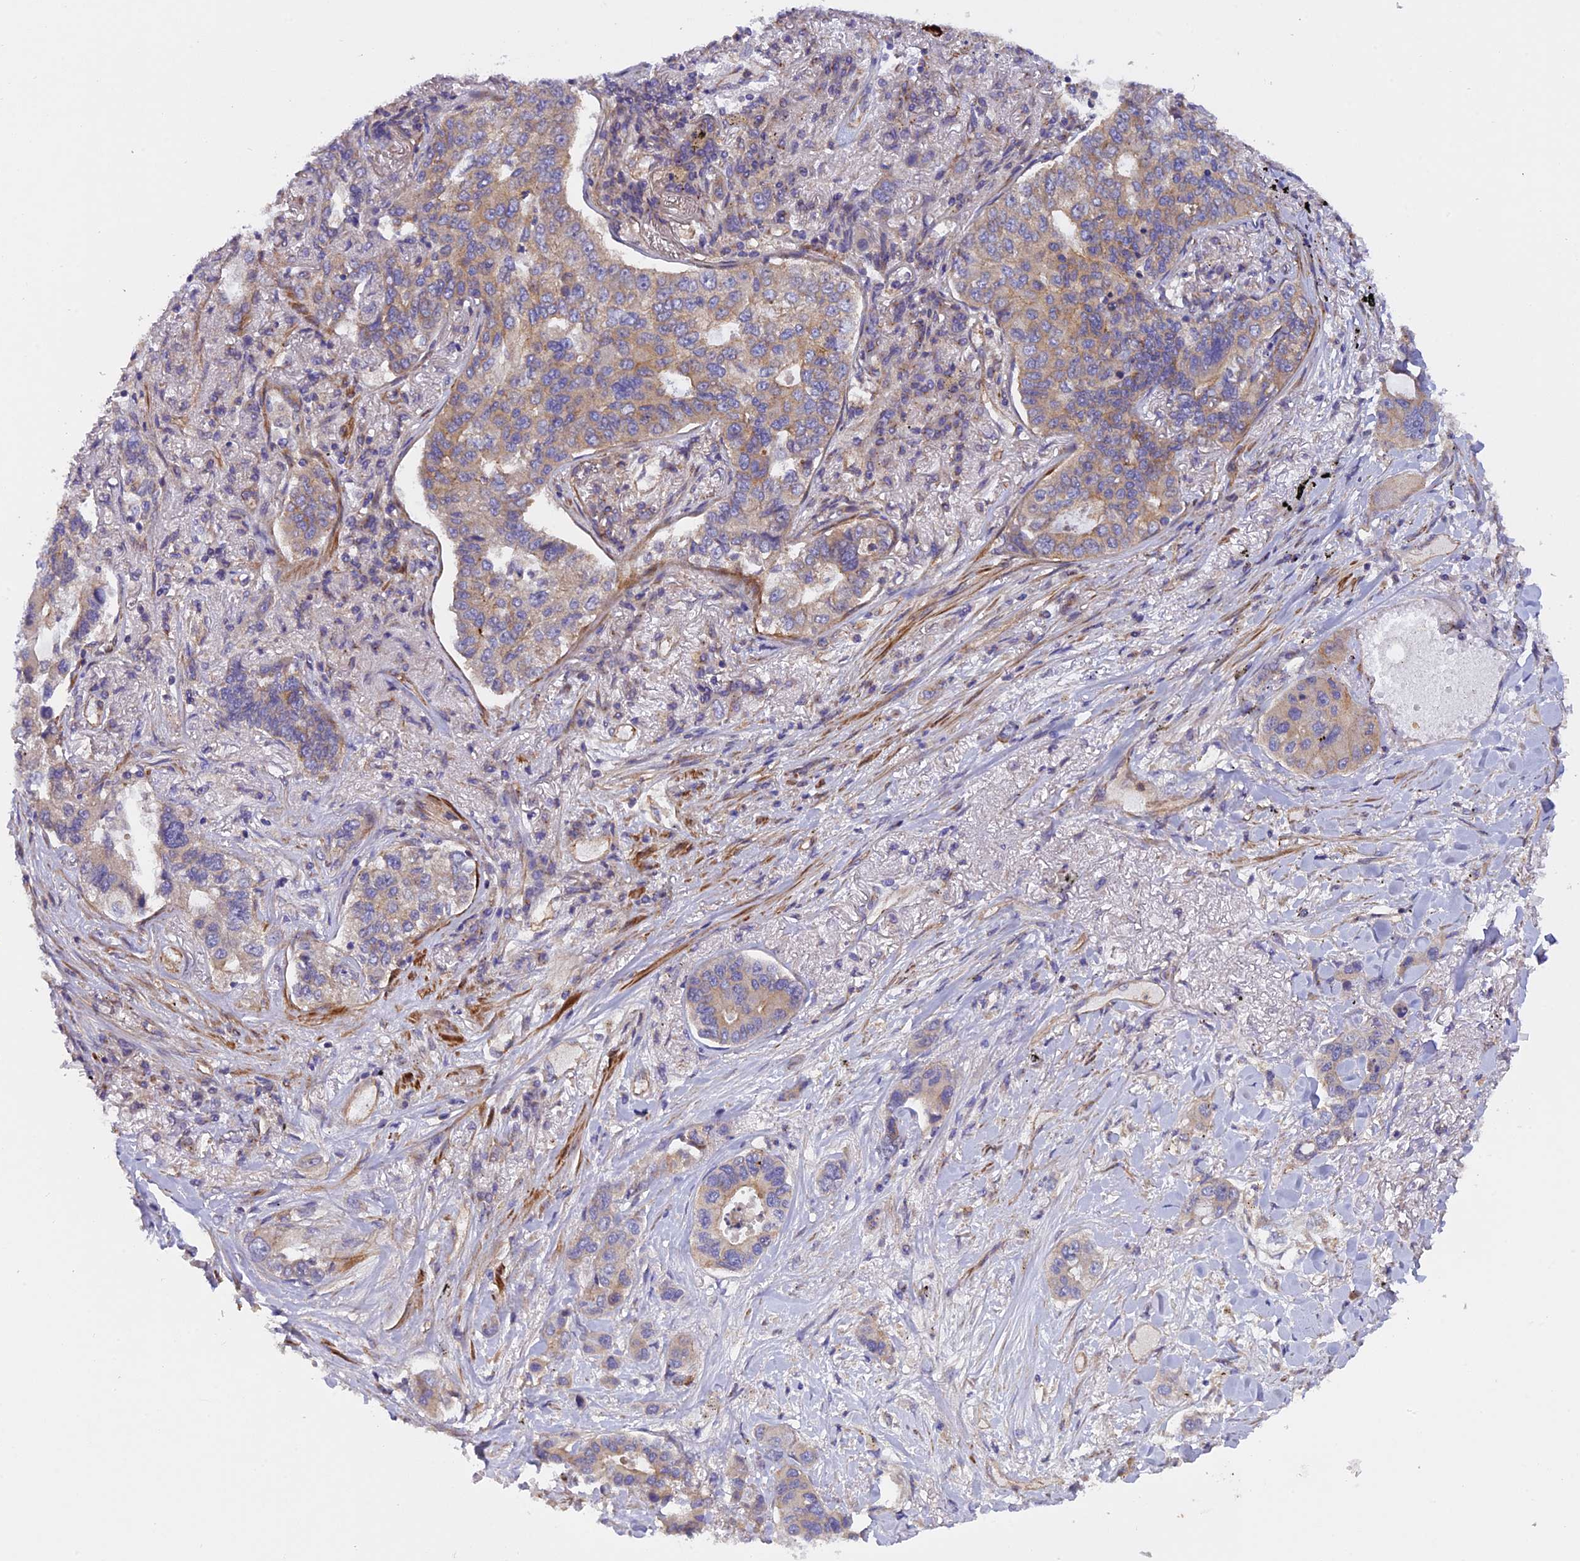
{"staining": {"intensity": "weak", "quantity": "25%-75%", "location": "cytoplasmic/membranous"}, "tissue": "lung cancer", "cell_type": "Tumor cells", "image_type": "cancer", "snomed": [{"axis": "morphology", "description": "Adenocarcinoma, NOS"}, {"axis": "topography", "description": "Lung"}], "caption": "A histopathology image of human lung adenocarcinoma stained for a protein reveals weak cytoplasmic/membranous brown staining in tumor cells. The protein of interest is stained brown, and the nuclei are stained in blue (DAB (3,3'-diaminobenzidine) IHC with brightfield microscopy, high magnification).", "gene": "ADAMTS15", "patient": {"sex": "male", "age": 49}}